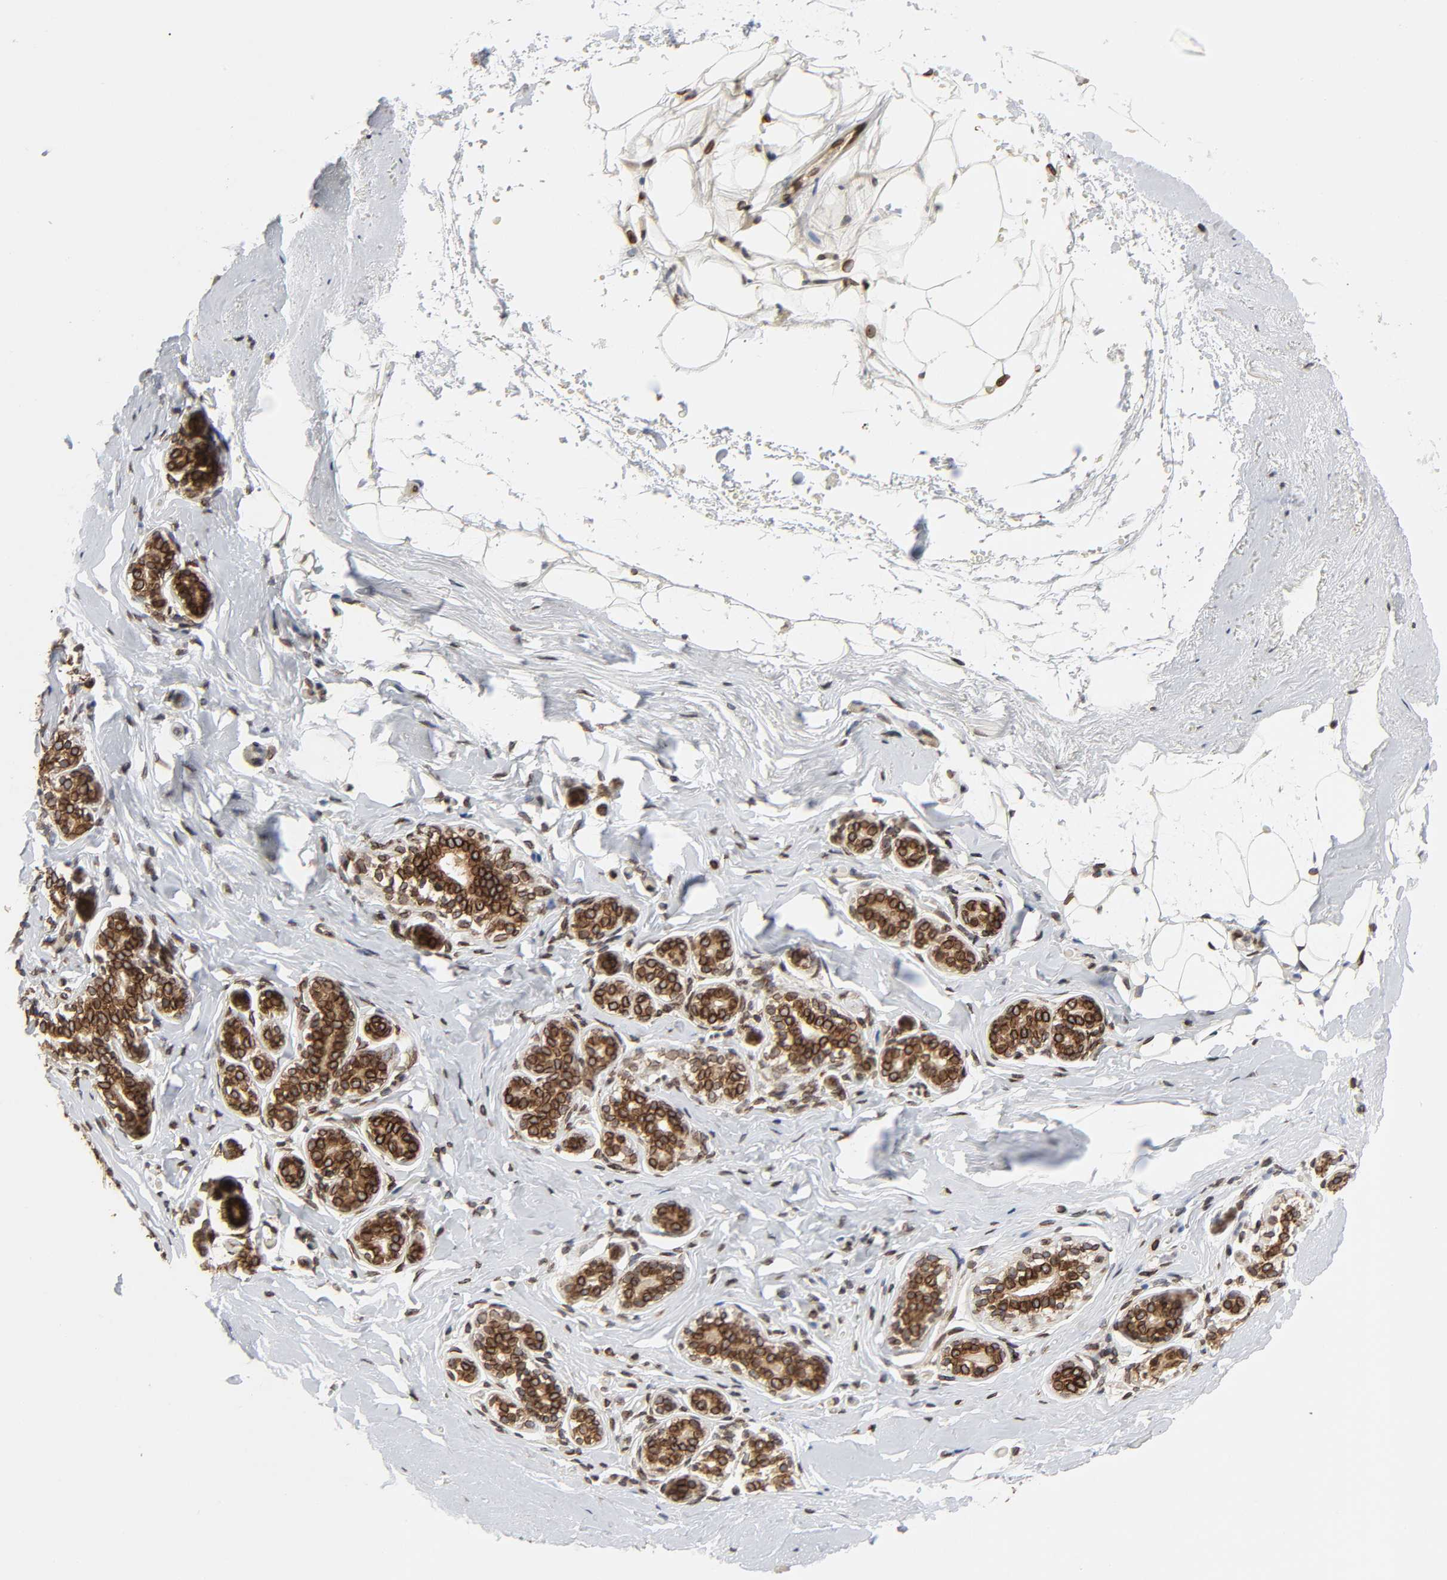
{"staining": {"intensity": "strong", "quantity": ">75%", "location": "nuclear"}, "tissue": "breast", "cell_type": "Adipocytes", "image_type": "normal", "snomed": [{"axis": "morphology", "description": "Normal tissue, NOS"}, {"axis": "topography", "description": "Breast"}, {"axis": "topography", "description": "Soft tissue"}], "caption": "Immunohistochemical staining of normal breast demonstrates >75% levels of strong nuclear protein expression in about >75% of adipocytes. The staining was performed using DAB, with brown indicating positive protein expression. Nuclei are stained blue with hematoxylin.", "gene": "RANGAP1", "patient": {"sex": "female", "age": 75}}